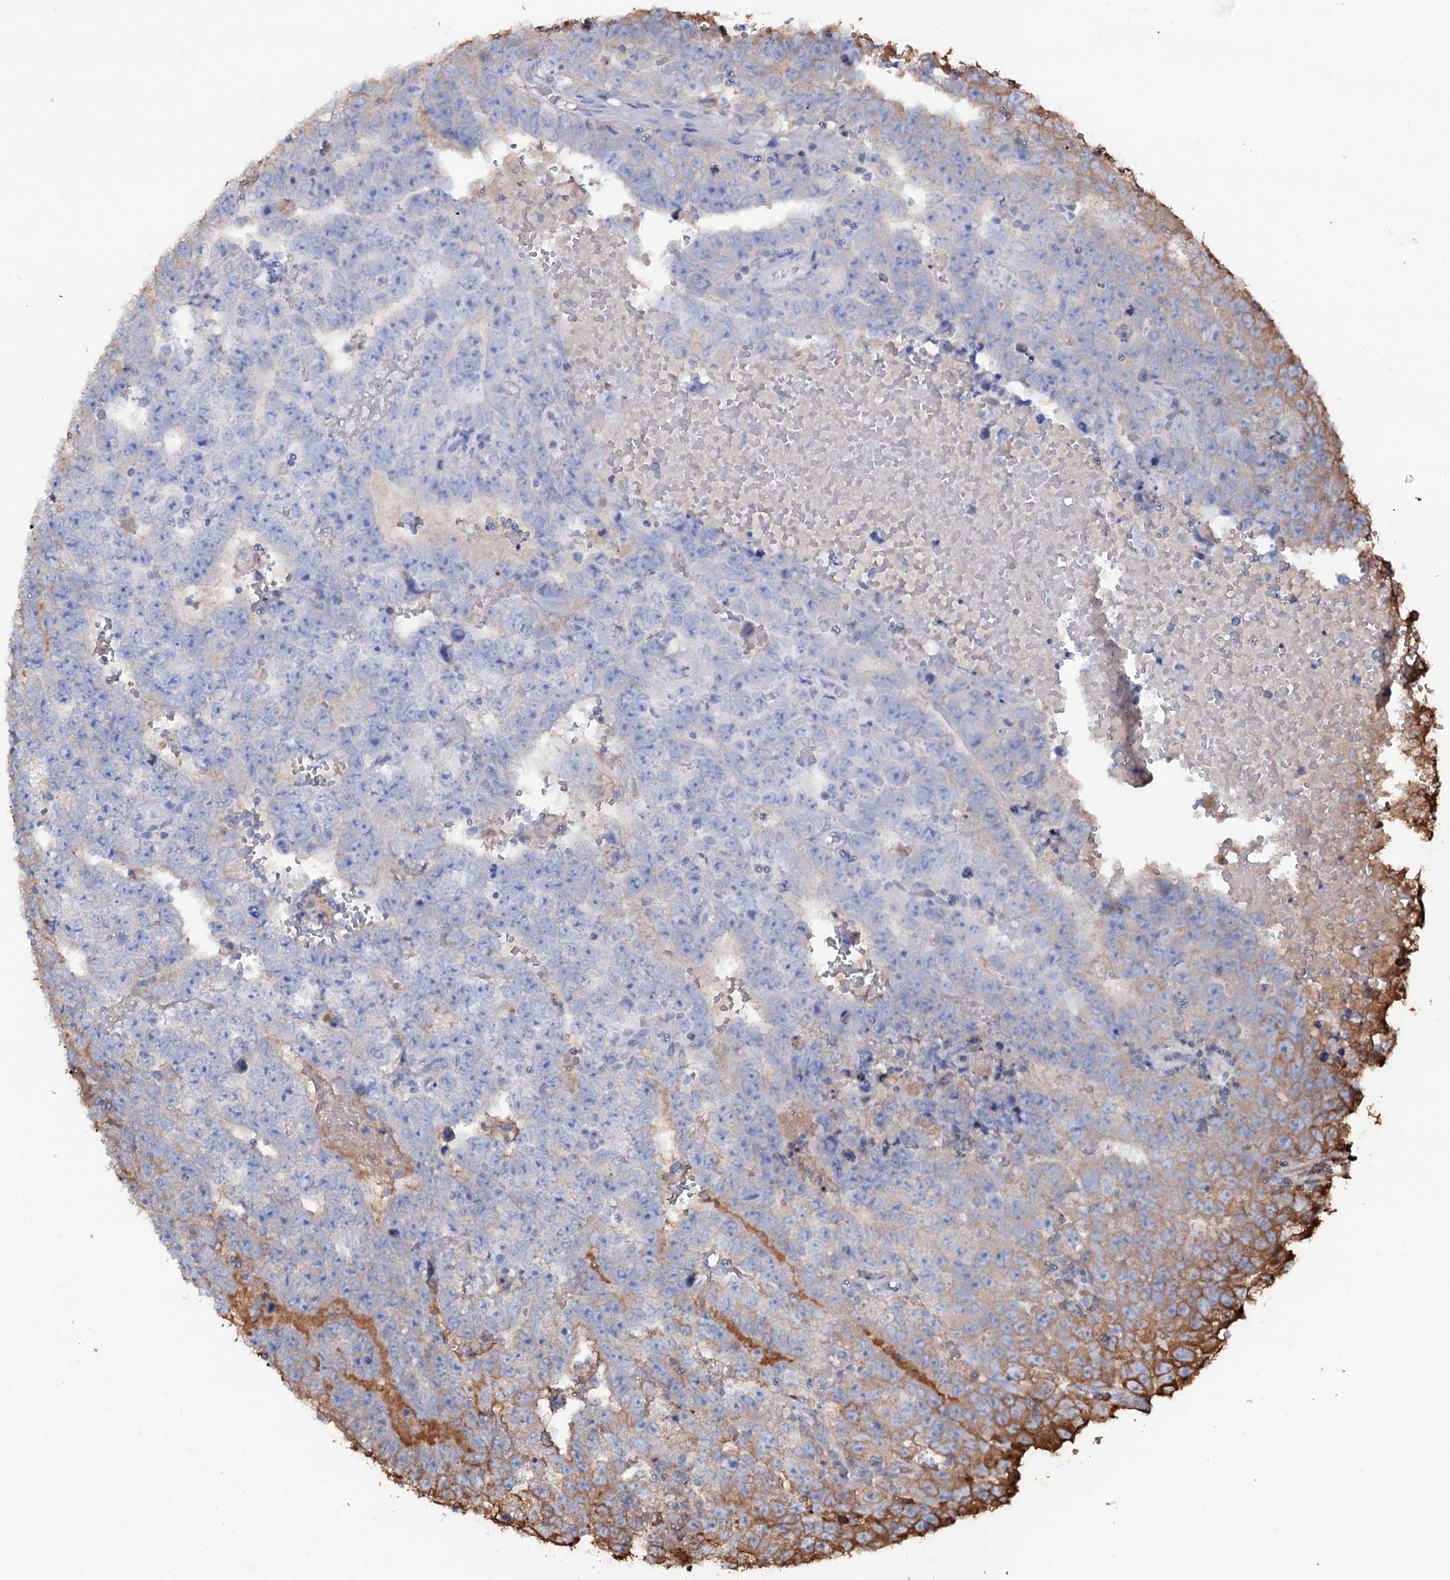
{"staining": {"intensity": "weak", "quantity": "<25%", "location": "cytoplasmic/membranous"}, "tissue": "testis cancer", "cell_type": "Tumor cells", "image_type": "cancer", "snomed": [{"axis": "morphology", "description": "Carcinoma, Embryonal, NOS"}, {"axis": "topography", "description": "Testis"}], "caption": "Tumor cells are negative for brown protein staining in testis cancer.", "gene": "EDN1", "patient": {"sex": "male", "age": 25}}